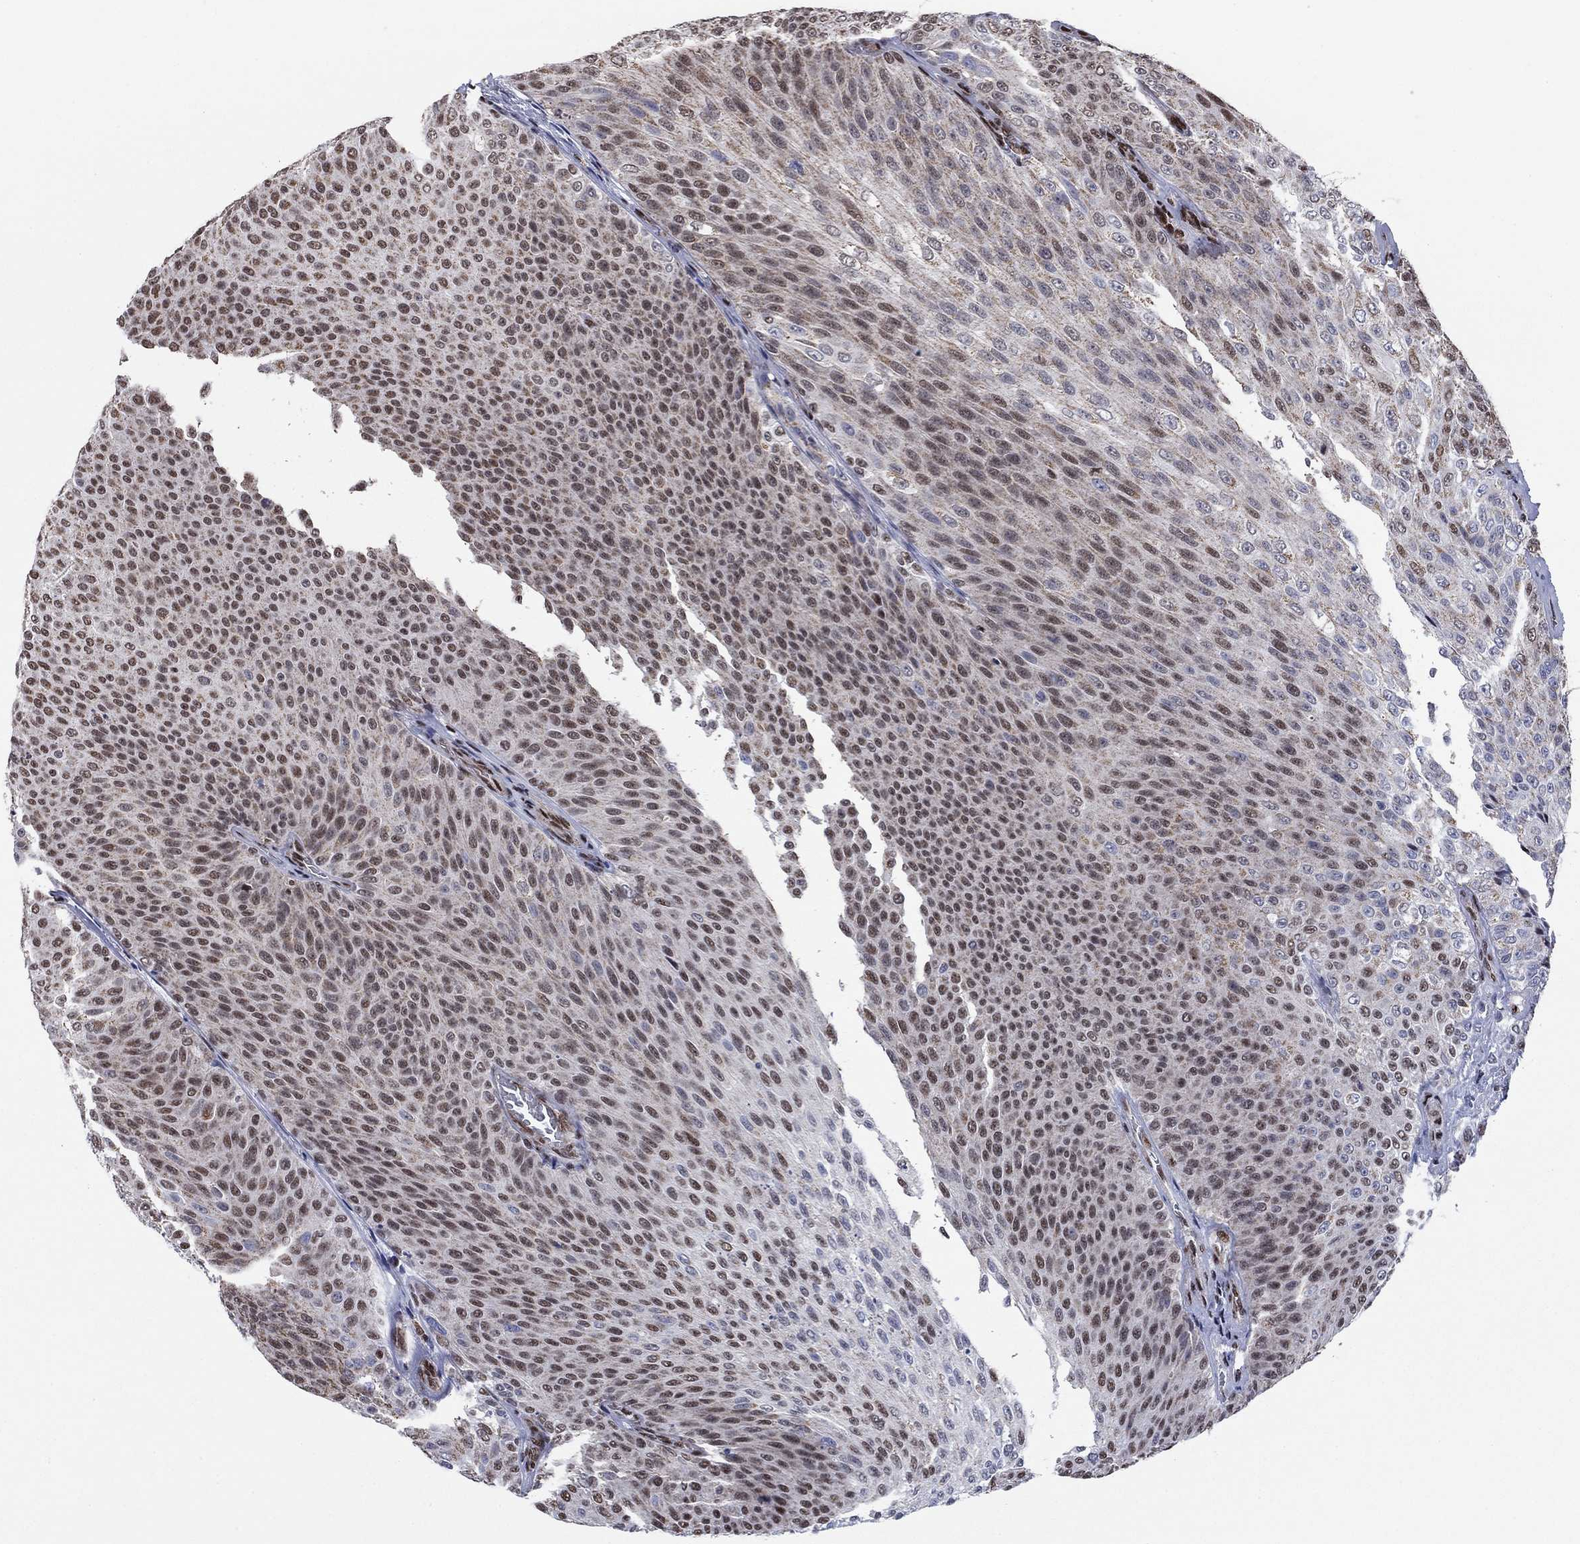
{"staining": {"intensity": "weak", "quantity": "25%-75%", "location": "cytoplasmic/membranous,nuclear"}, "tissue": "urothelial cancer", "cell_type": "Tumor cells", "image_type": "cancer", "snomed": [{"axis": "morphology", "description": "Urothelial carcinoma, Low grade"}, {"axis": "topography", "description": "Ureter, NOS"}, {"axis": "topography", "description": "Urinary bladder"}], "caption": "The immunohistochemical stain labels weak cytoplasmic/membranous and nuclear expression in tumor cells of urothelial carcinoma (low-grade) tissue.", "gene": "N4BP2", "patient": {"sex": "male", "age": 78}}